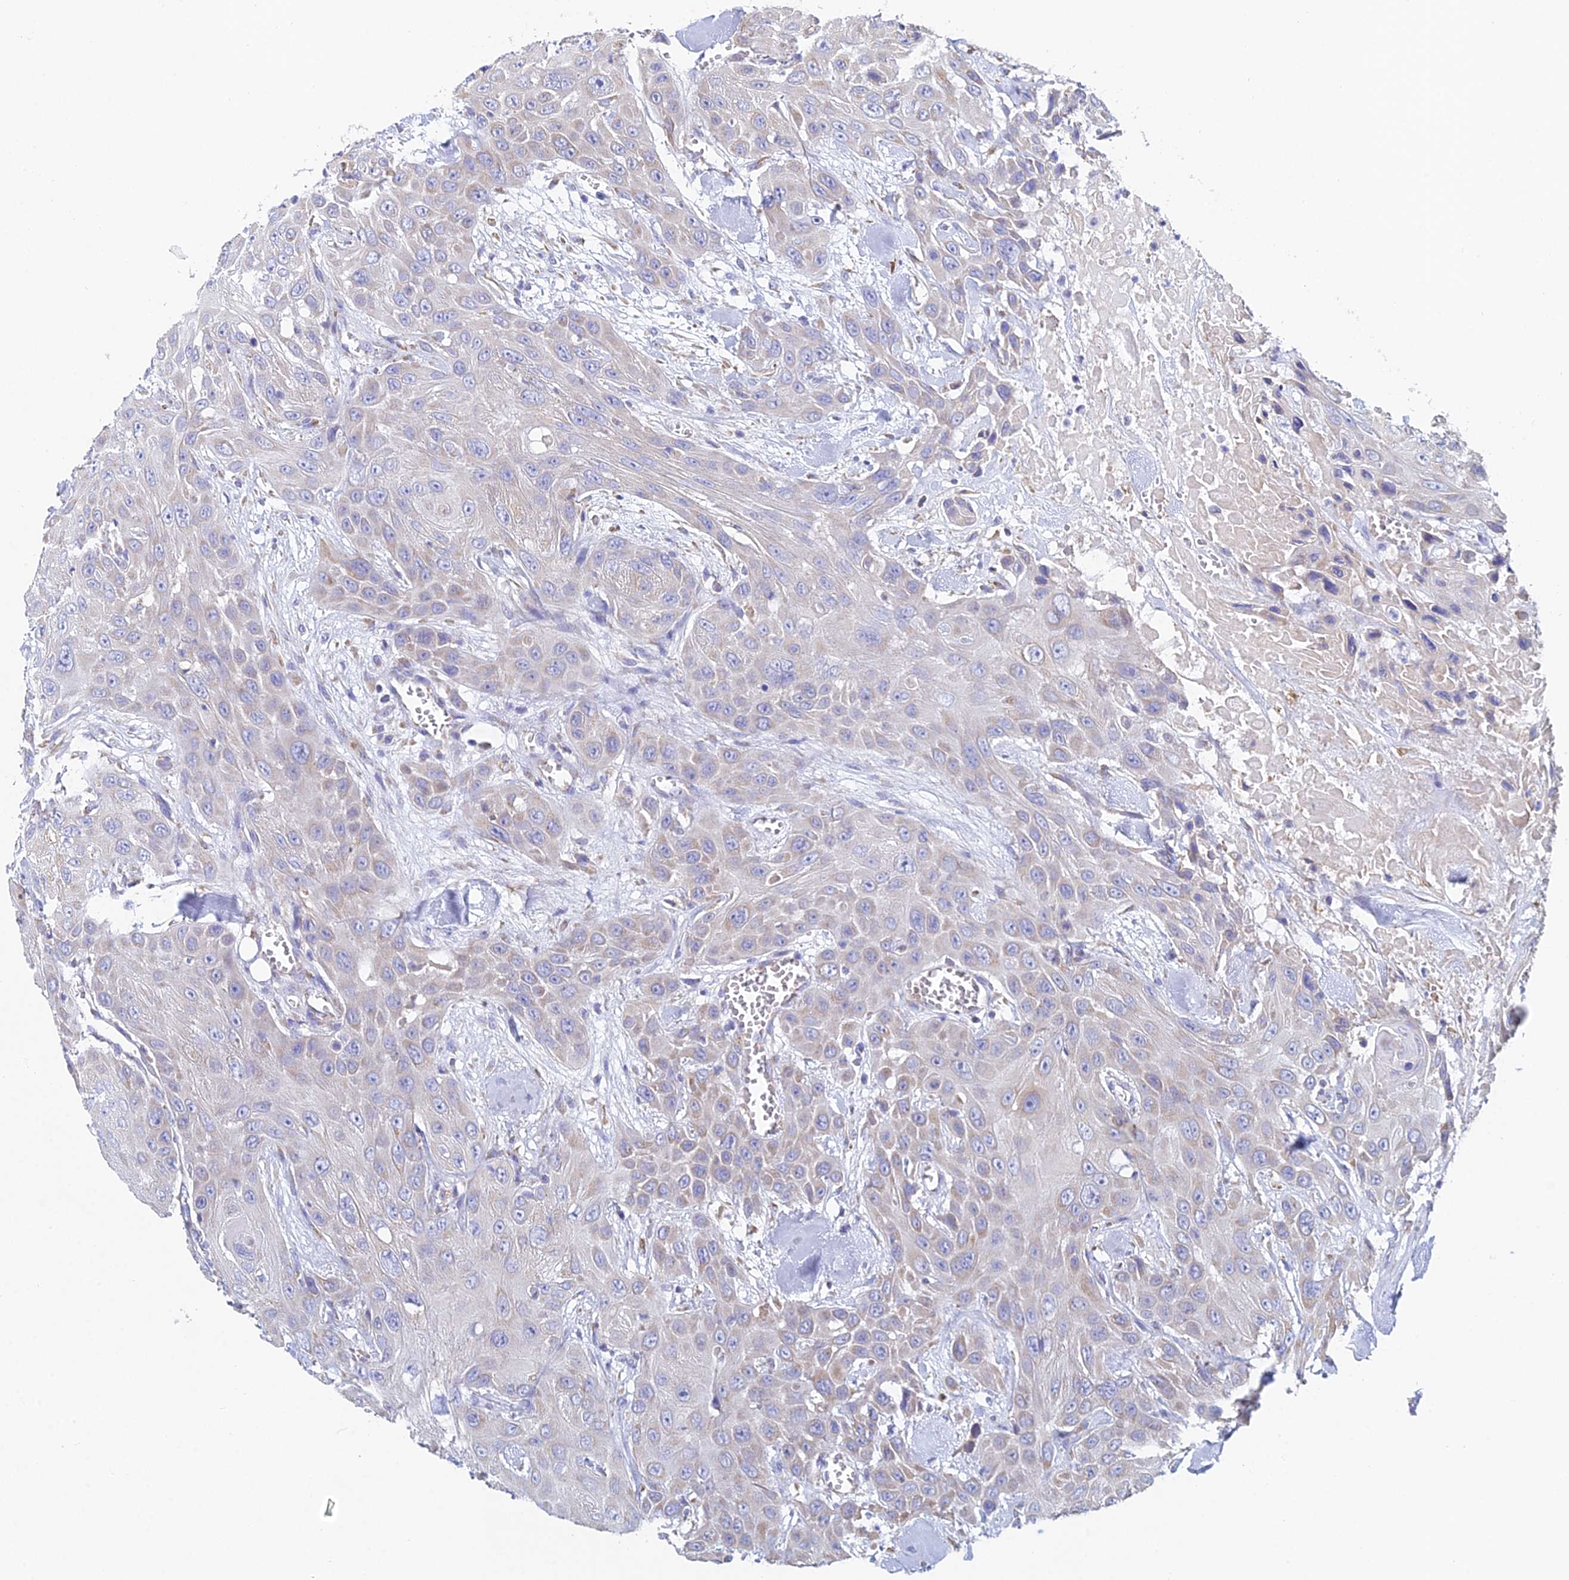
{"staining": {"intensity": "weak", "quantity": "<25%", "location": "cytoplasmic/membranous"}, "tissue": "head and neck cancer", "cell_type": "Tumor cells", "image_type": "cancer", "snomed": [{"axis": "morphology", "description": "Squamous cell carcinoma, NOS"}, {"axis": "topography", "description": "Head-Neck"}], "caption": "Tumor cells are negative for brown protein staining in head and neck cancer.", "gene": "CRACR2B", "patient": {"sex": "male", "age": 81}}